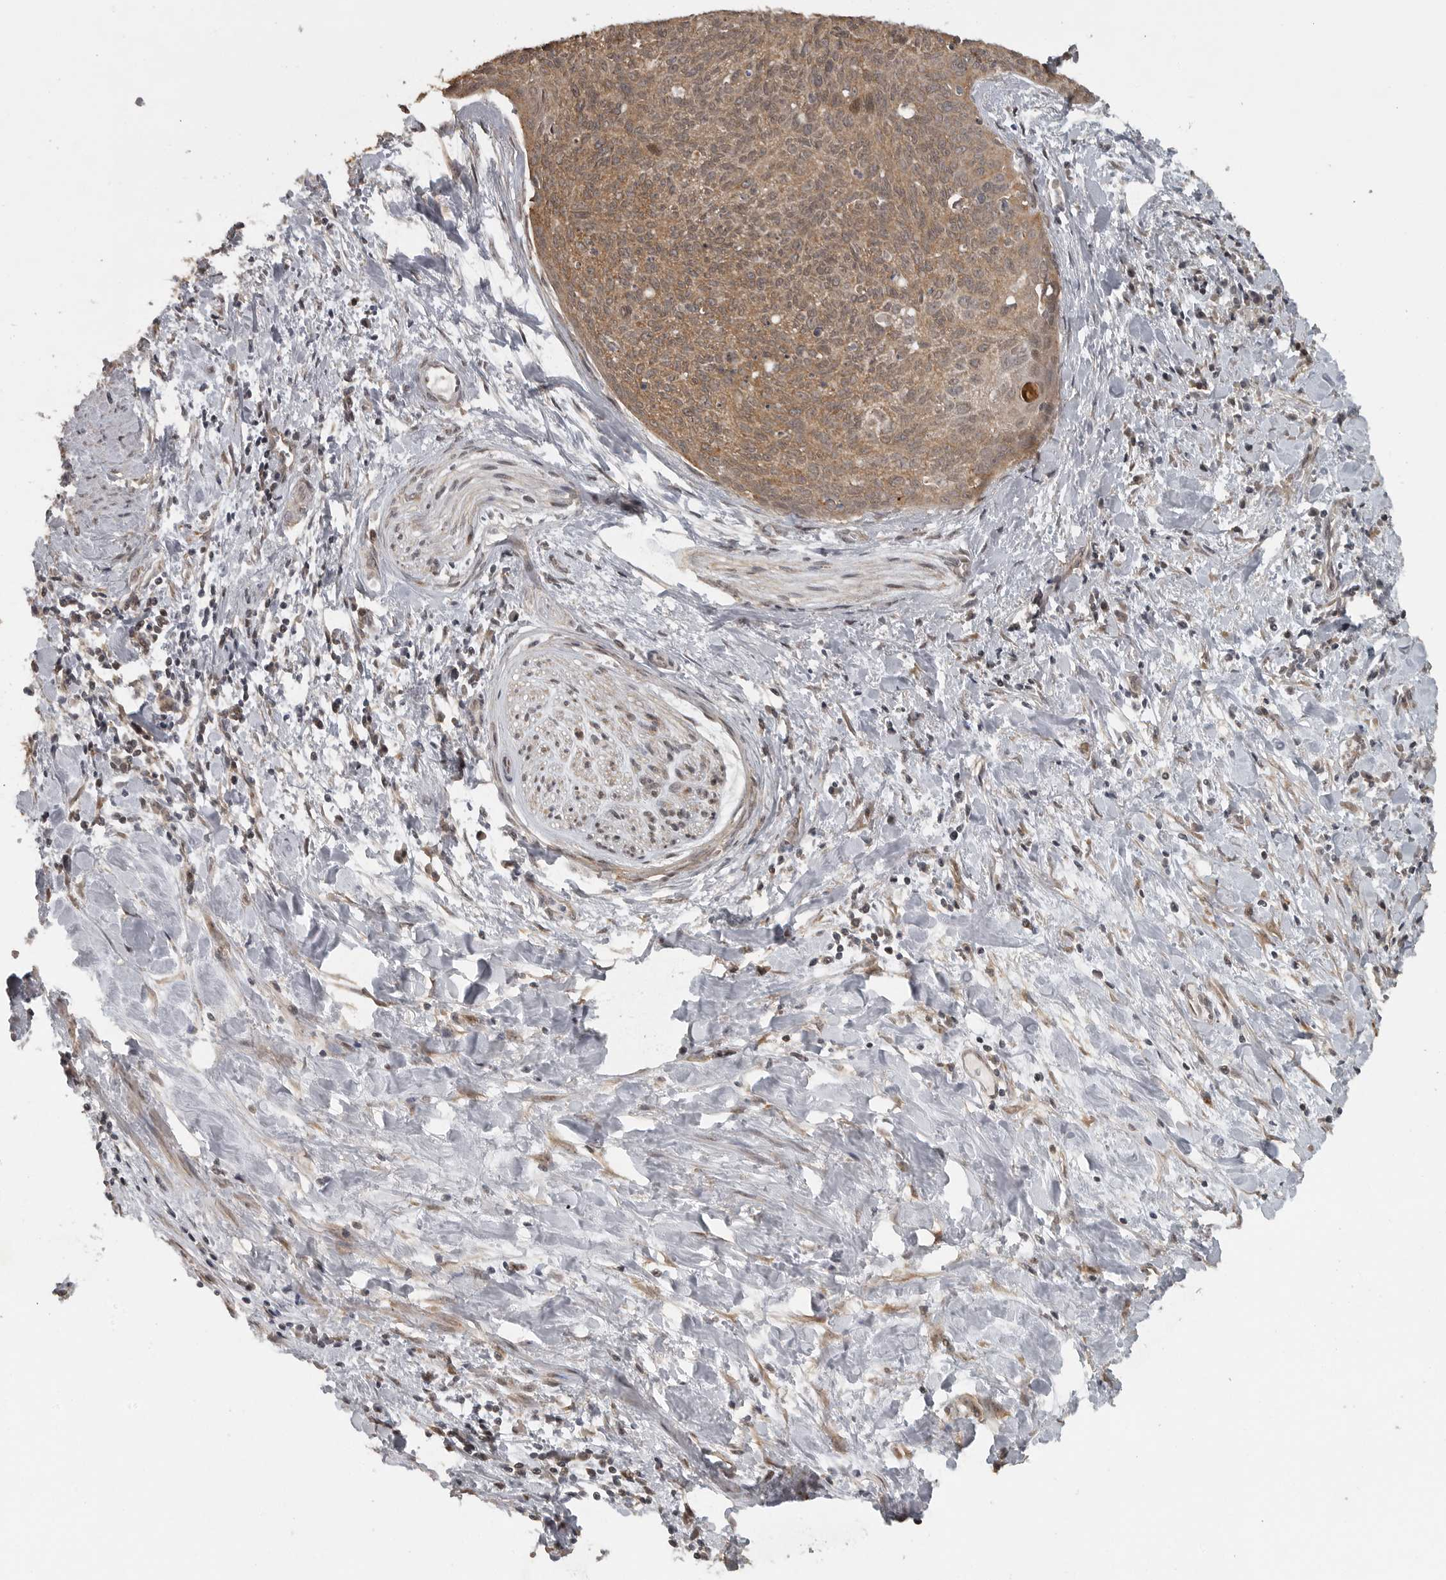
{"staining": {"intensity": "moderate", "quantity": ">75%", "location": "cytoplasmic/membranous"}, "tissue": "cervical cancer", "cell_type": "Tumor cells", "image_type": "cancer", "snomed": [{"axis": "morphology", "description": "Squamous cell carcinoma, NOS"}, {"axis": "topography", "description": "Cervix"}], "caption": "There is medium levels of moderate cytoplasmic/membranous positivity in tumor cells of cervical cancer (squamous cell carcinoma), as demonstrated by immunohistochemical staining (brown color).", "gene": "LLGL1", "patient": {"sex": "female", "age": 55}}